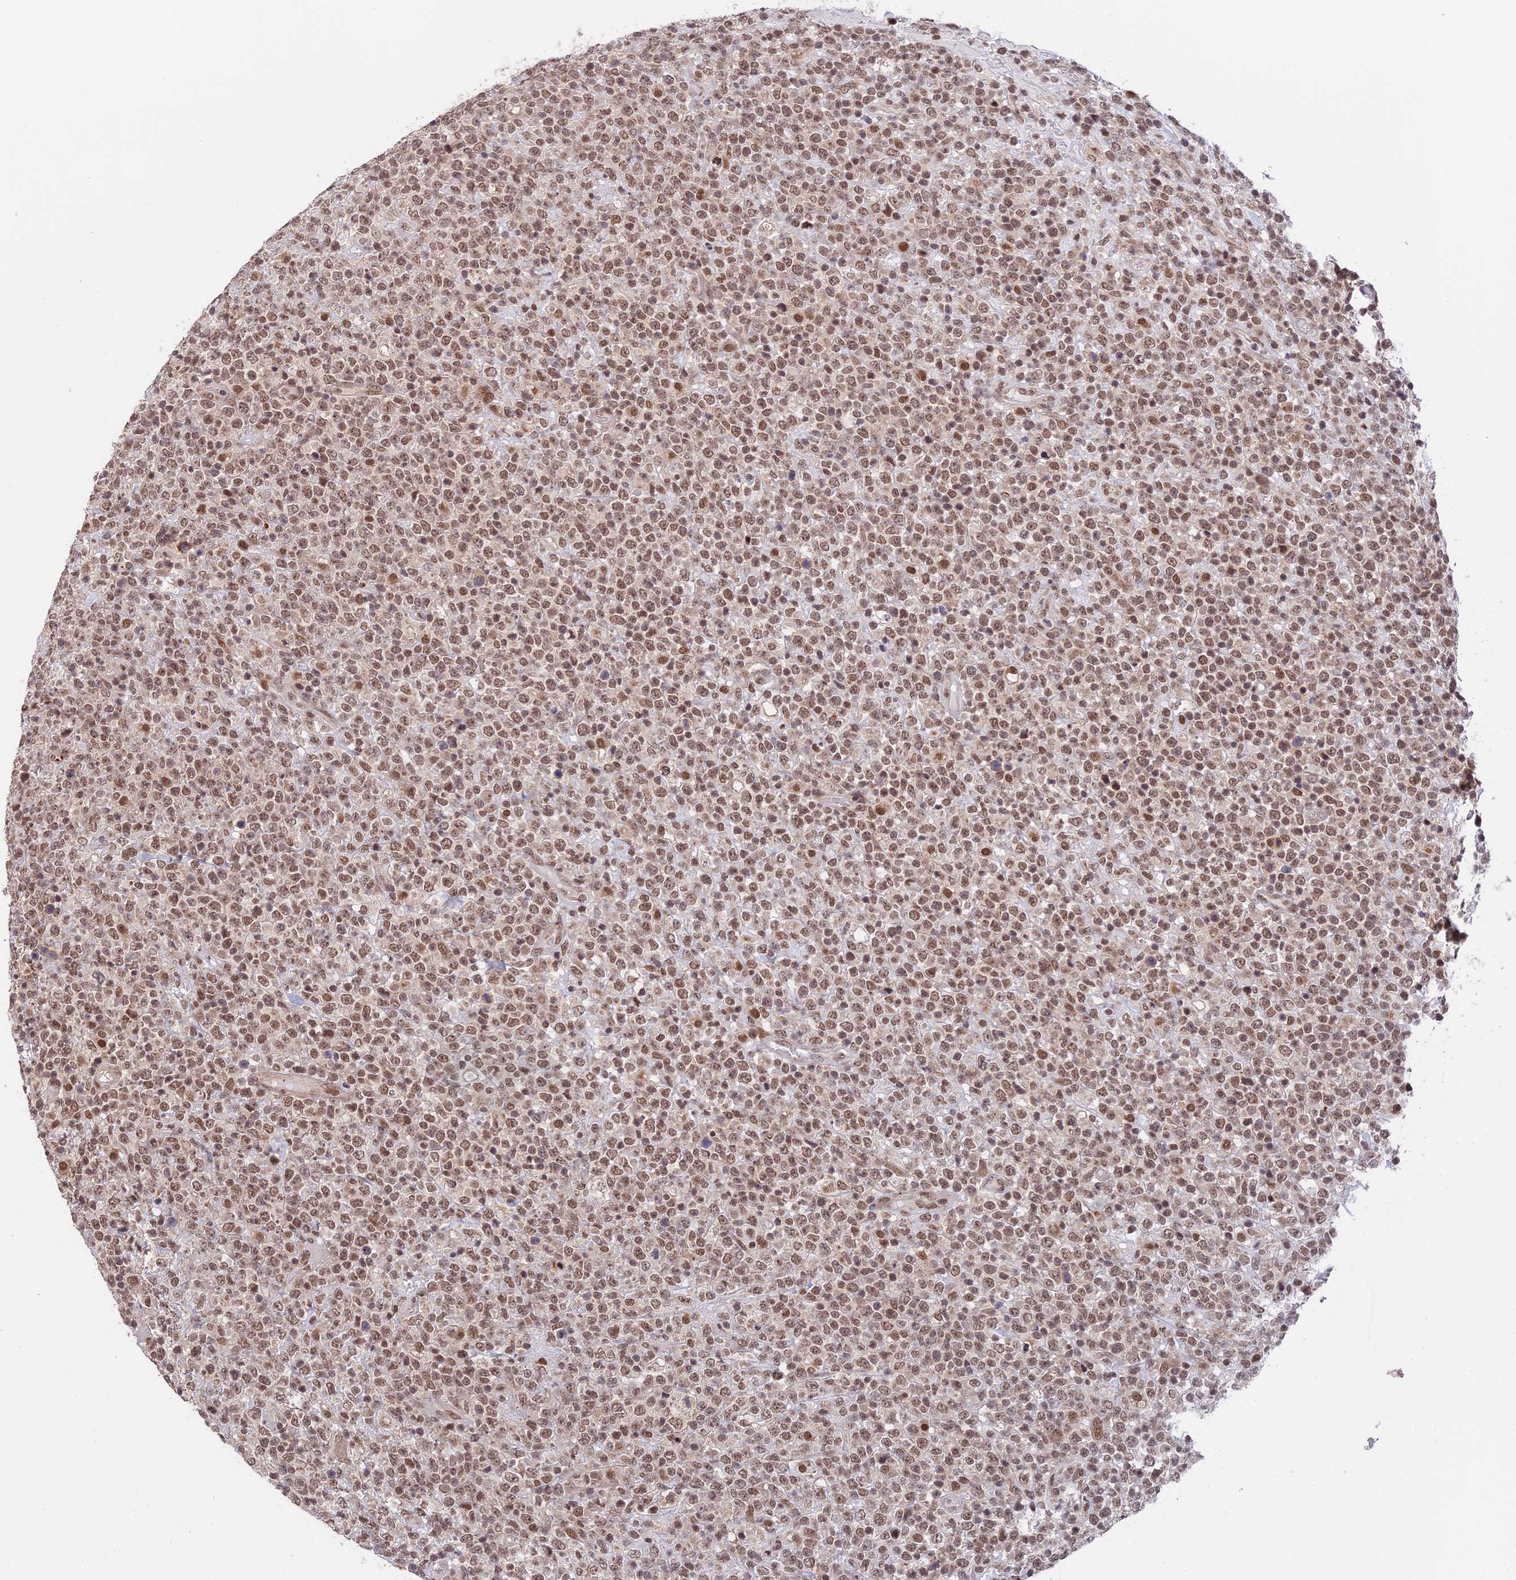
{"staining": {"intensity": "moderate", "quantity": ">75%", "location": "nuclear"}, "tissue": "lymphoma", "cell_type": "Tumor cells", "image_type": "cancer", "snomed": [{"axis": "morphology", "description": "Malignant lymphoma, non-Hodgkin's type, High grade"}, {"axis": "topography", "description": "Colon"}], "caption": "A brown stain shows moderate nuclear staining of a protein in lymphoma tumor cells.", "gene": "POLR2C", "patient": {"sex": "female", "age": 53}}